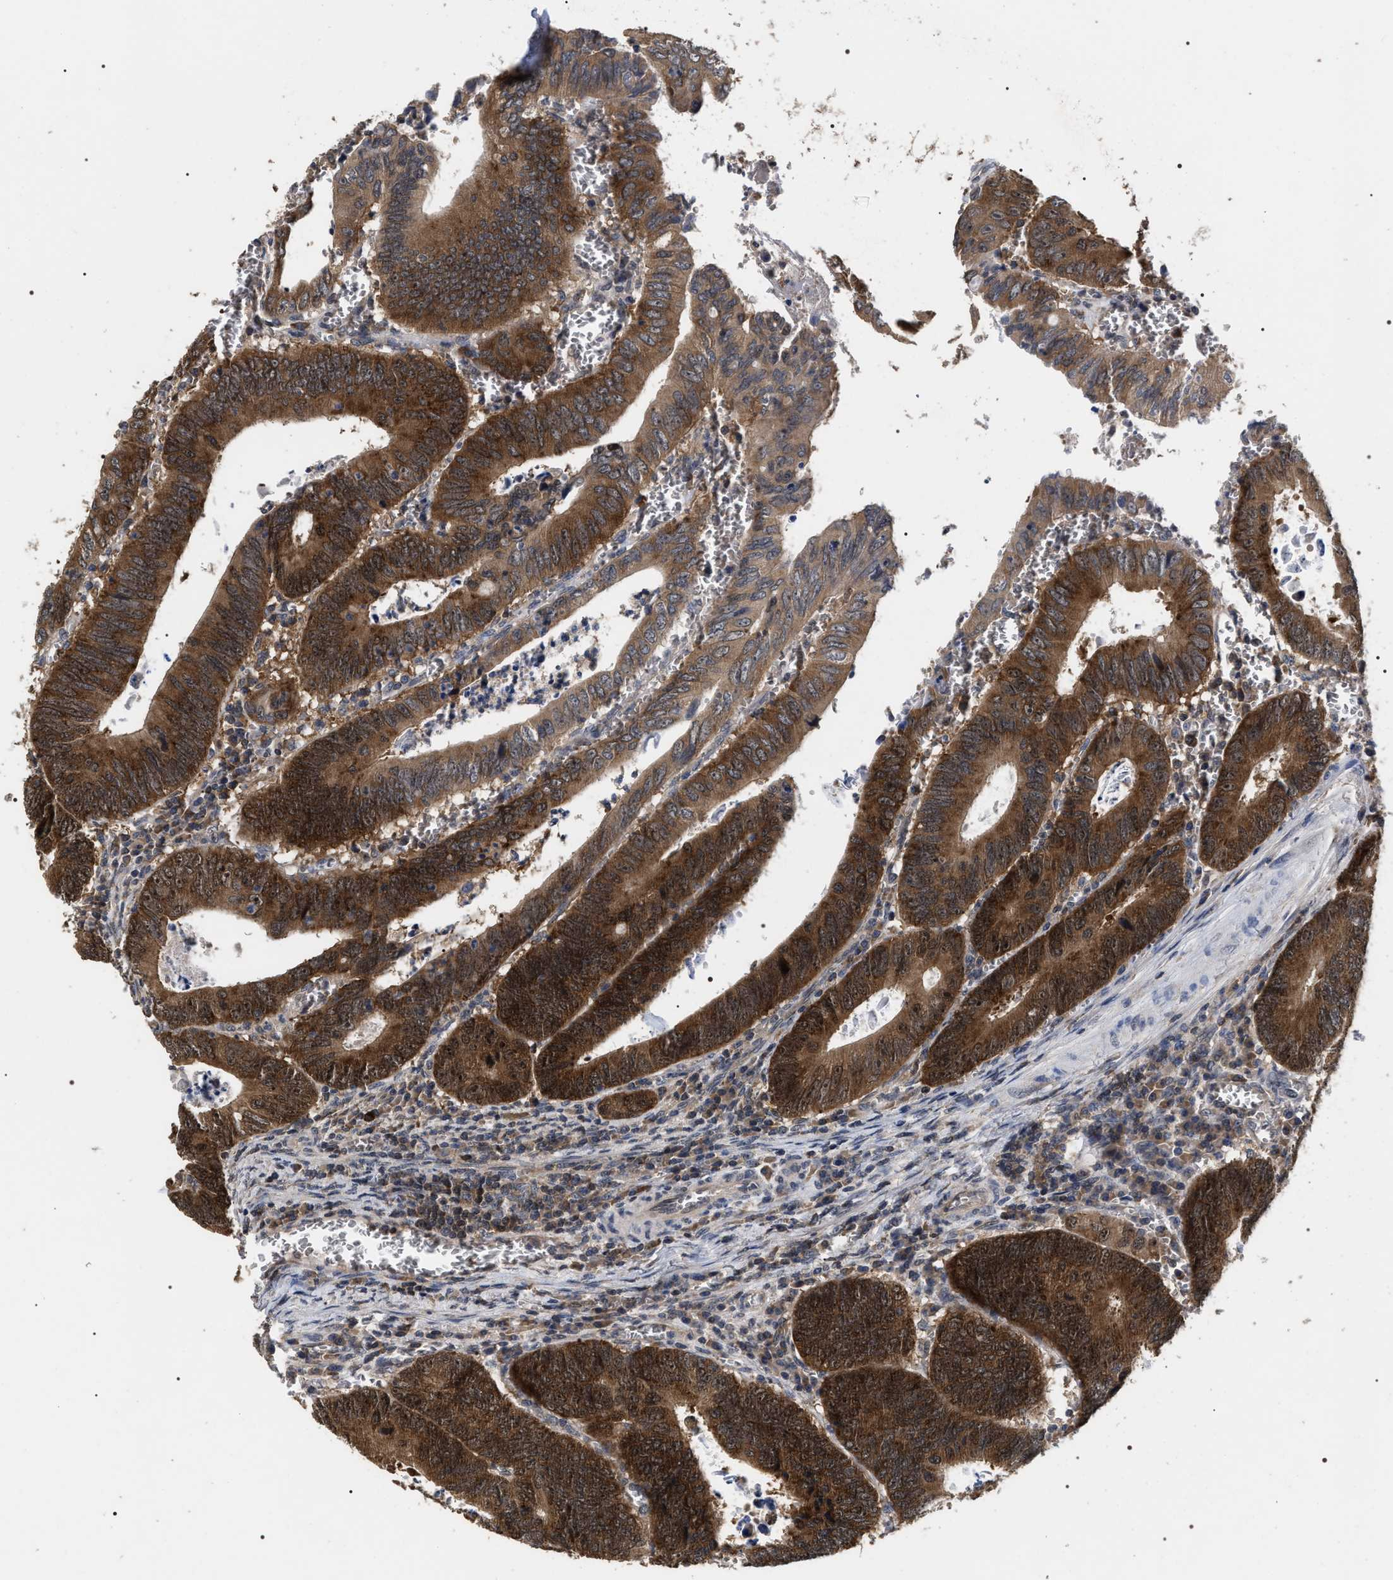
{"staining": {"intensity": "strong", "quantity": ">75%", "location": "cytoplasmic/membranous,nuclear"}, "tissue": "colorectal cancer", "cell_type": "Tumor cells", "image_type": "cancer", "snomed": [{"axis": "morphology", "description": "Inflammation, NOS"}, {"axis": "morphology", "description": "Adenocarcinoma, NOS"}, {"axis": "topography", "description": "Colon"}], "caption": "Immunohistochemistry (IHC) of human colorectal cancer reveals high levels of strong cytoplasmic/membranous and nuclear expression in about >75% of tumor cells.", "gene": "UPF3A", "patient": {"sex": "male", "age": 72}}